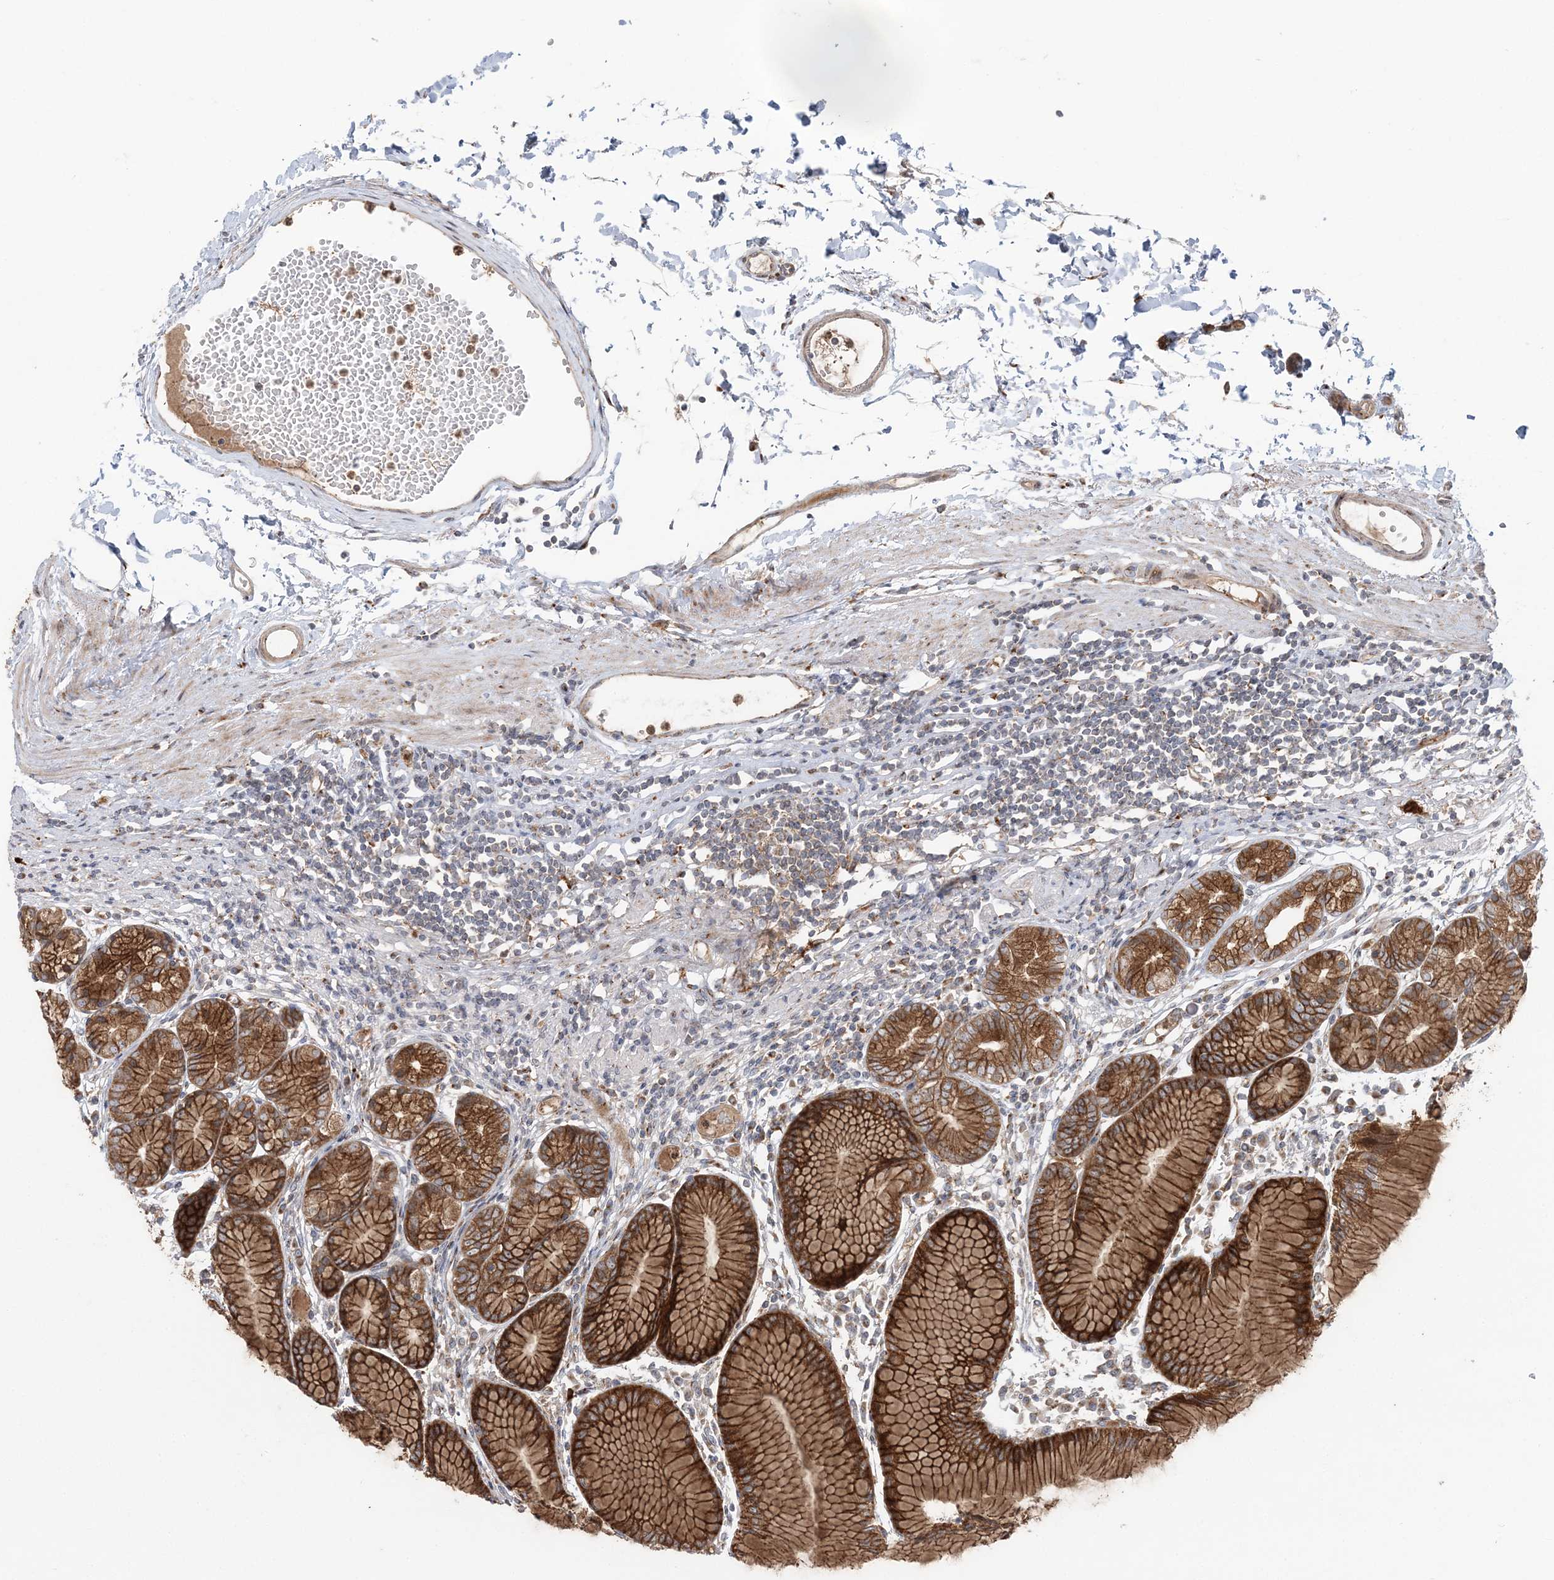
{"staining": {"intensity": "strong", "quantity": ">75%", "location": "cytoplasmic/membranous"}, "tissue": "stomach", "cell_type": "Glandular cells", "image_type": "normal", "snomed": [{"axis": "morphology", "description": "Normal tissue, NOS"}, {"axis": "topography", "description": "Stomach"}], "caption": "Immunohistochemistry of normal human stomach displays high levels of strong cytoplasmic/membranous positivity in about >75% of glandular cells.", "gene": "ABCC3", "patient": {"sex": "female", "age": 57}}